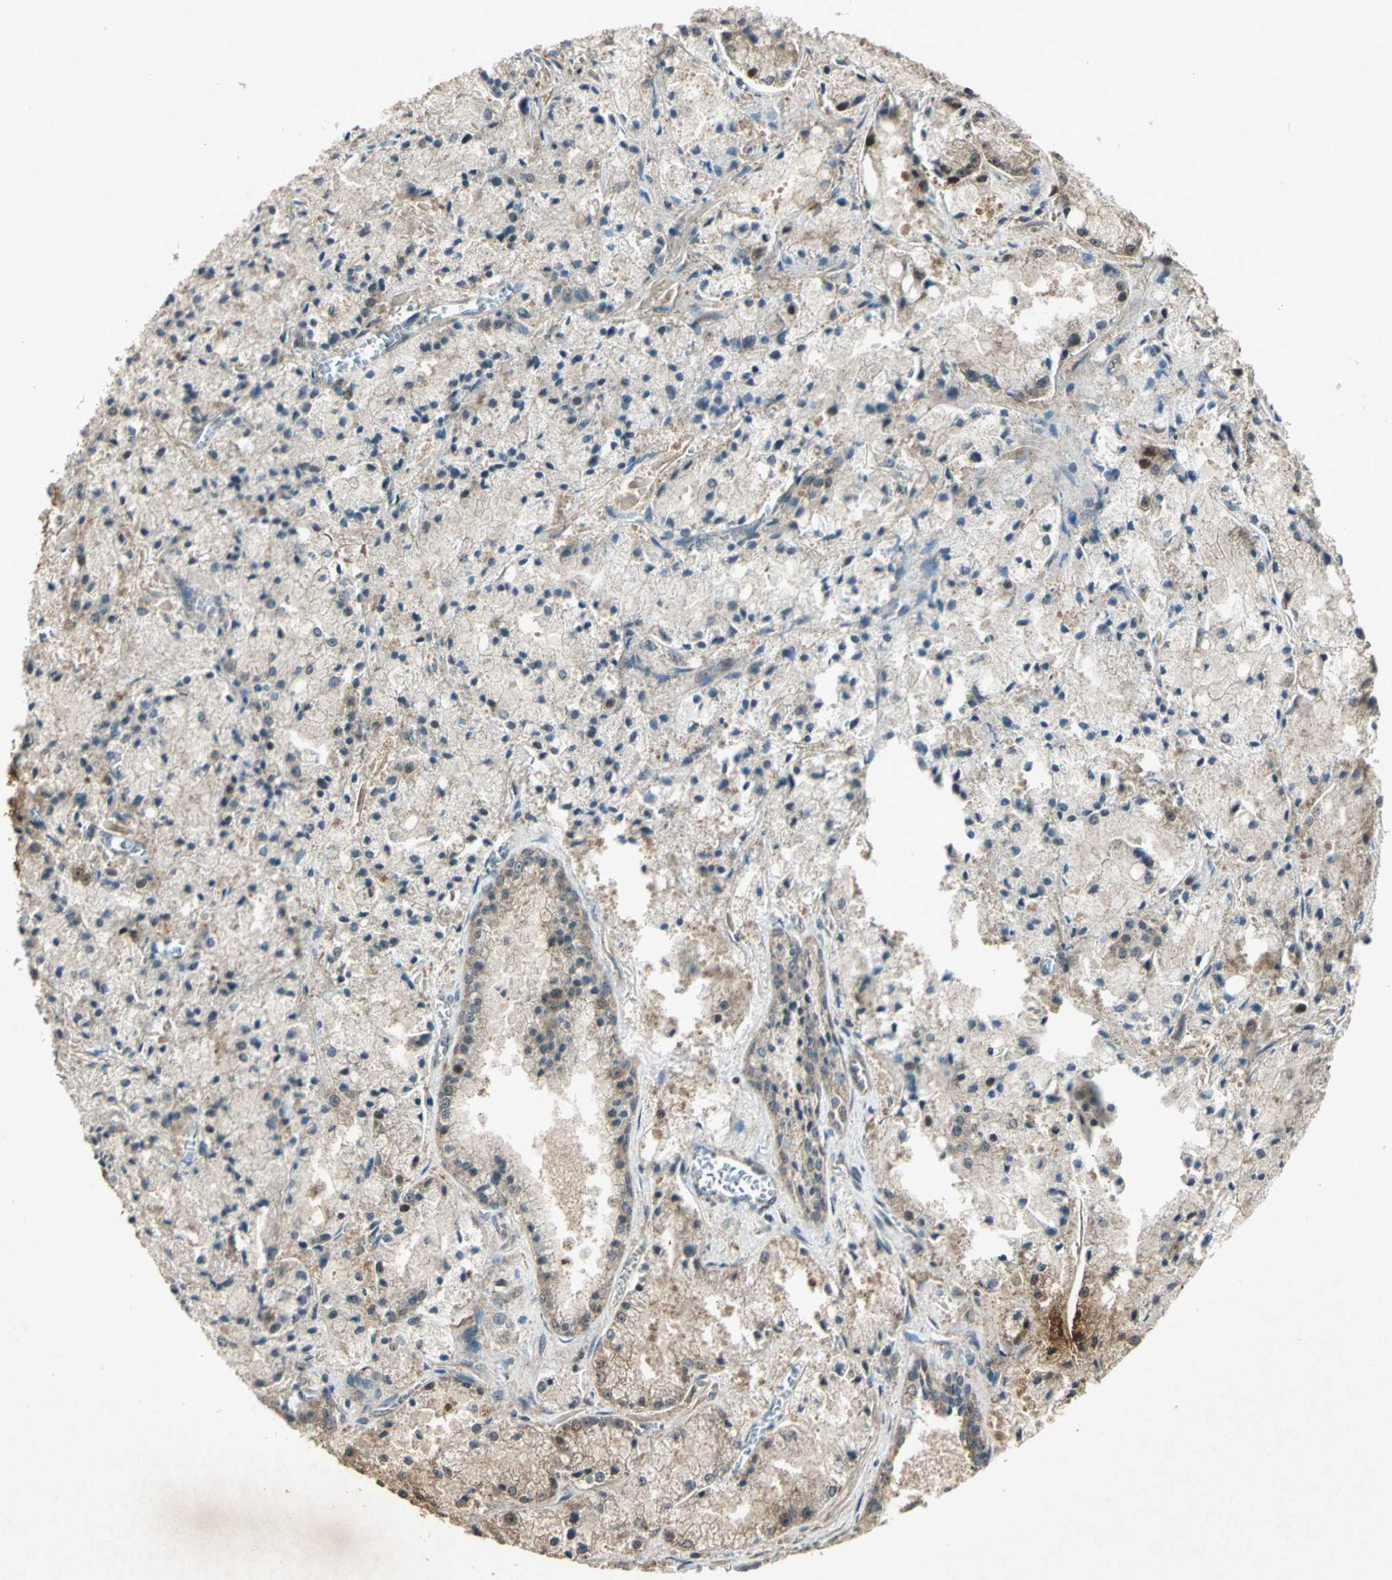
{"staining": {"intensity": "weak", "quantity": "25%-75%", "location": "cytoplasmic/membranous"}, "tissue": "prostate cancer", "cell_type": "Tumor cells", "image_type": "cancer", "snomed": [{"axis": "morphology", "description": "Adenocarcinoma, Low grade"}, {"axis": "topography", "description": "Prostate"}], "caption": "Prostate cancer stained for a protein reveals weak cytoplasmic/membranous positivity in tumor cells.", "gene": "AHSA1", "patient": {"sex": "male", "age": 64}}